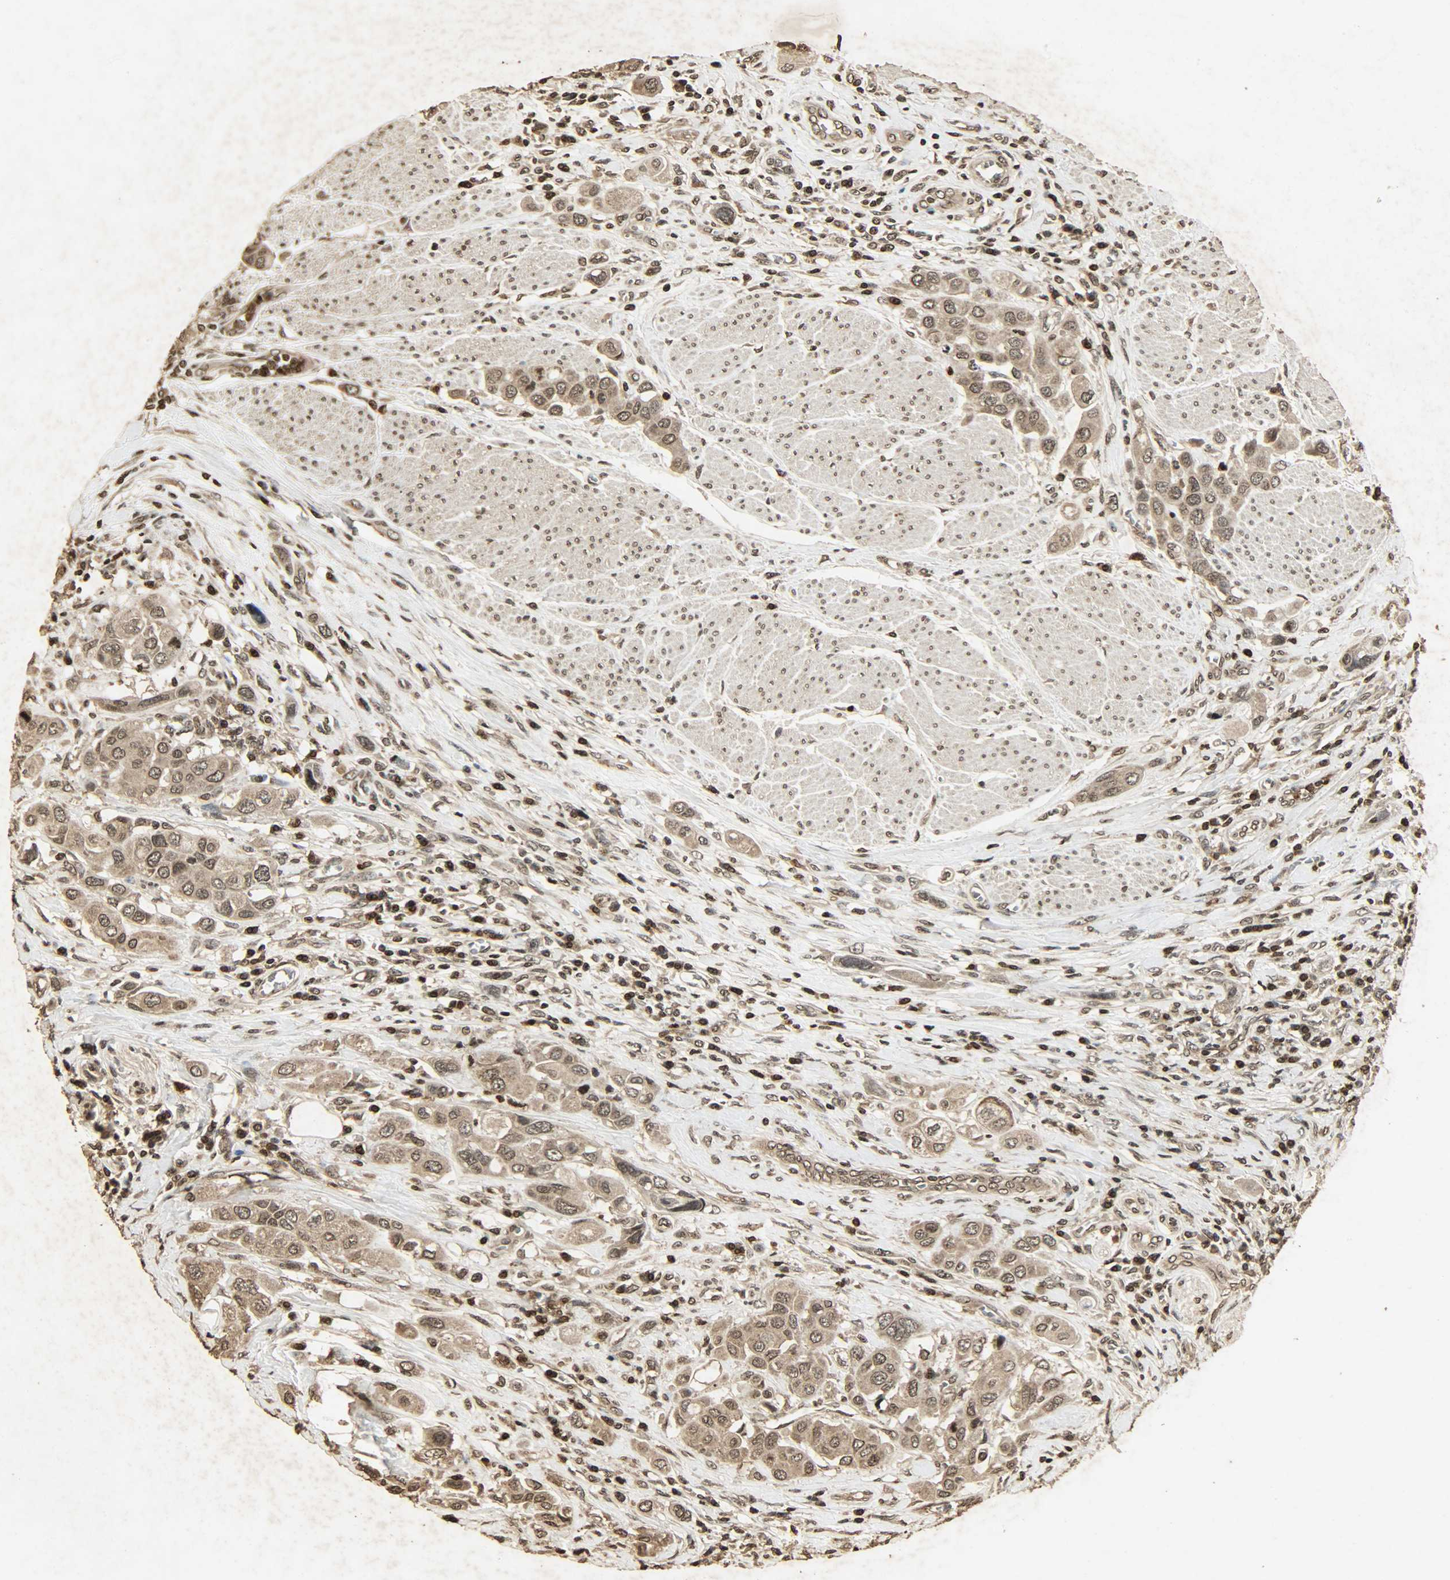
{"staining": {"intensity": "moderate", "quantity": ">75%", "location": "cytoplasmic/membranous,nuclear"}, "tissue": "urothelial cancer", "cell_type": "Tumor cells", "image_type": "cancer", "snomed": [{"axis": "morphology", "description": "Urothelial carcinoma, High grade"}, {"axis": "topography", "description": "Urinary bladder"}], "caption": "A photomicrograph of human high-grade urothelial carcinoma stained for a protein exhibits moderate cytoplasmic/membranous and nuclear brown staining in tumor cells.", "gene": "PPP3R1", "patient": {"sex": "male", "age": 50}}